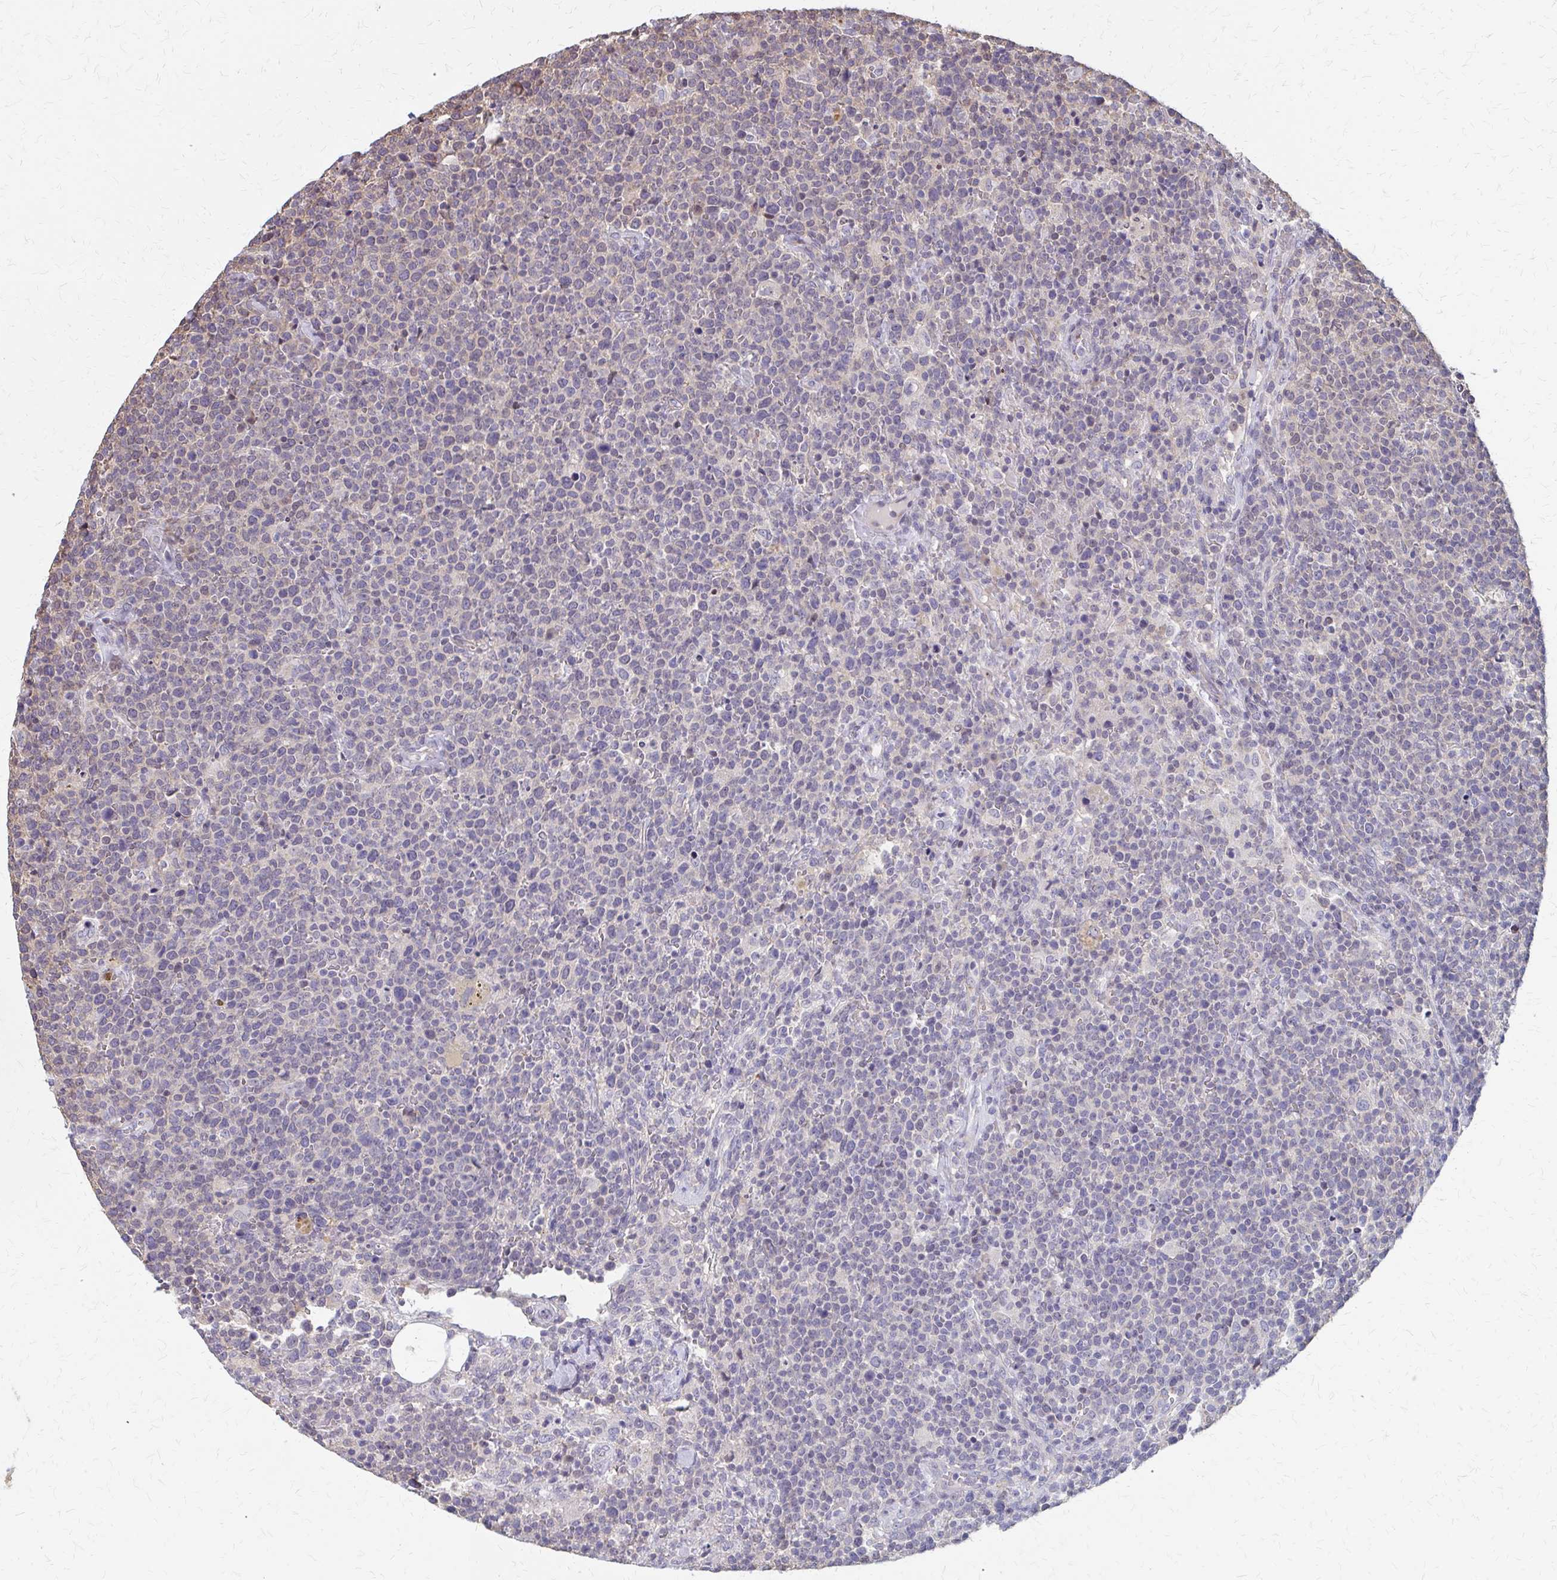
{"staining": {"intensity": "negative", "quantity": "none", "location": "none"}, "tissue": "lymphoma", "cell_type": "Tumor cells", "image_type": "cancer", "snomed": [{"axis": "morphology", "description": "Malignant lymphoma, non-Hodgkin's type, High grade"}, {"axis": "topography", "description": "Lymph node"}], "caption": "Protein analysis of lymphoma shows no significant expression in tumor cells.", "gene": "IFI44L", "patient": {"sex": "male", "age": 61}}